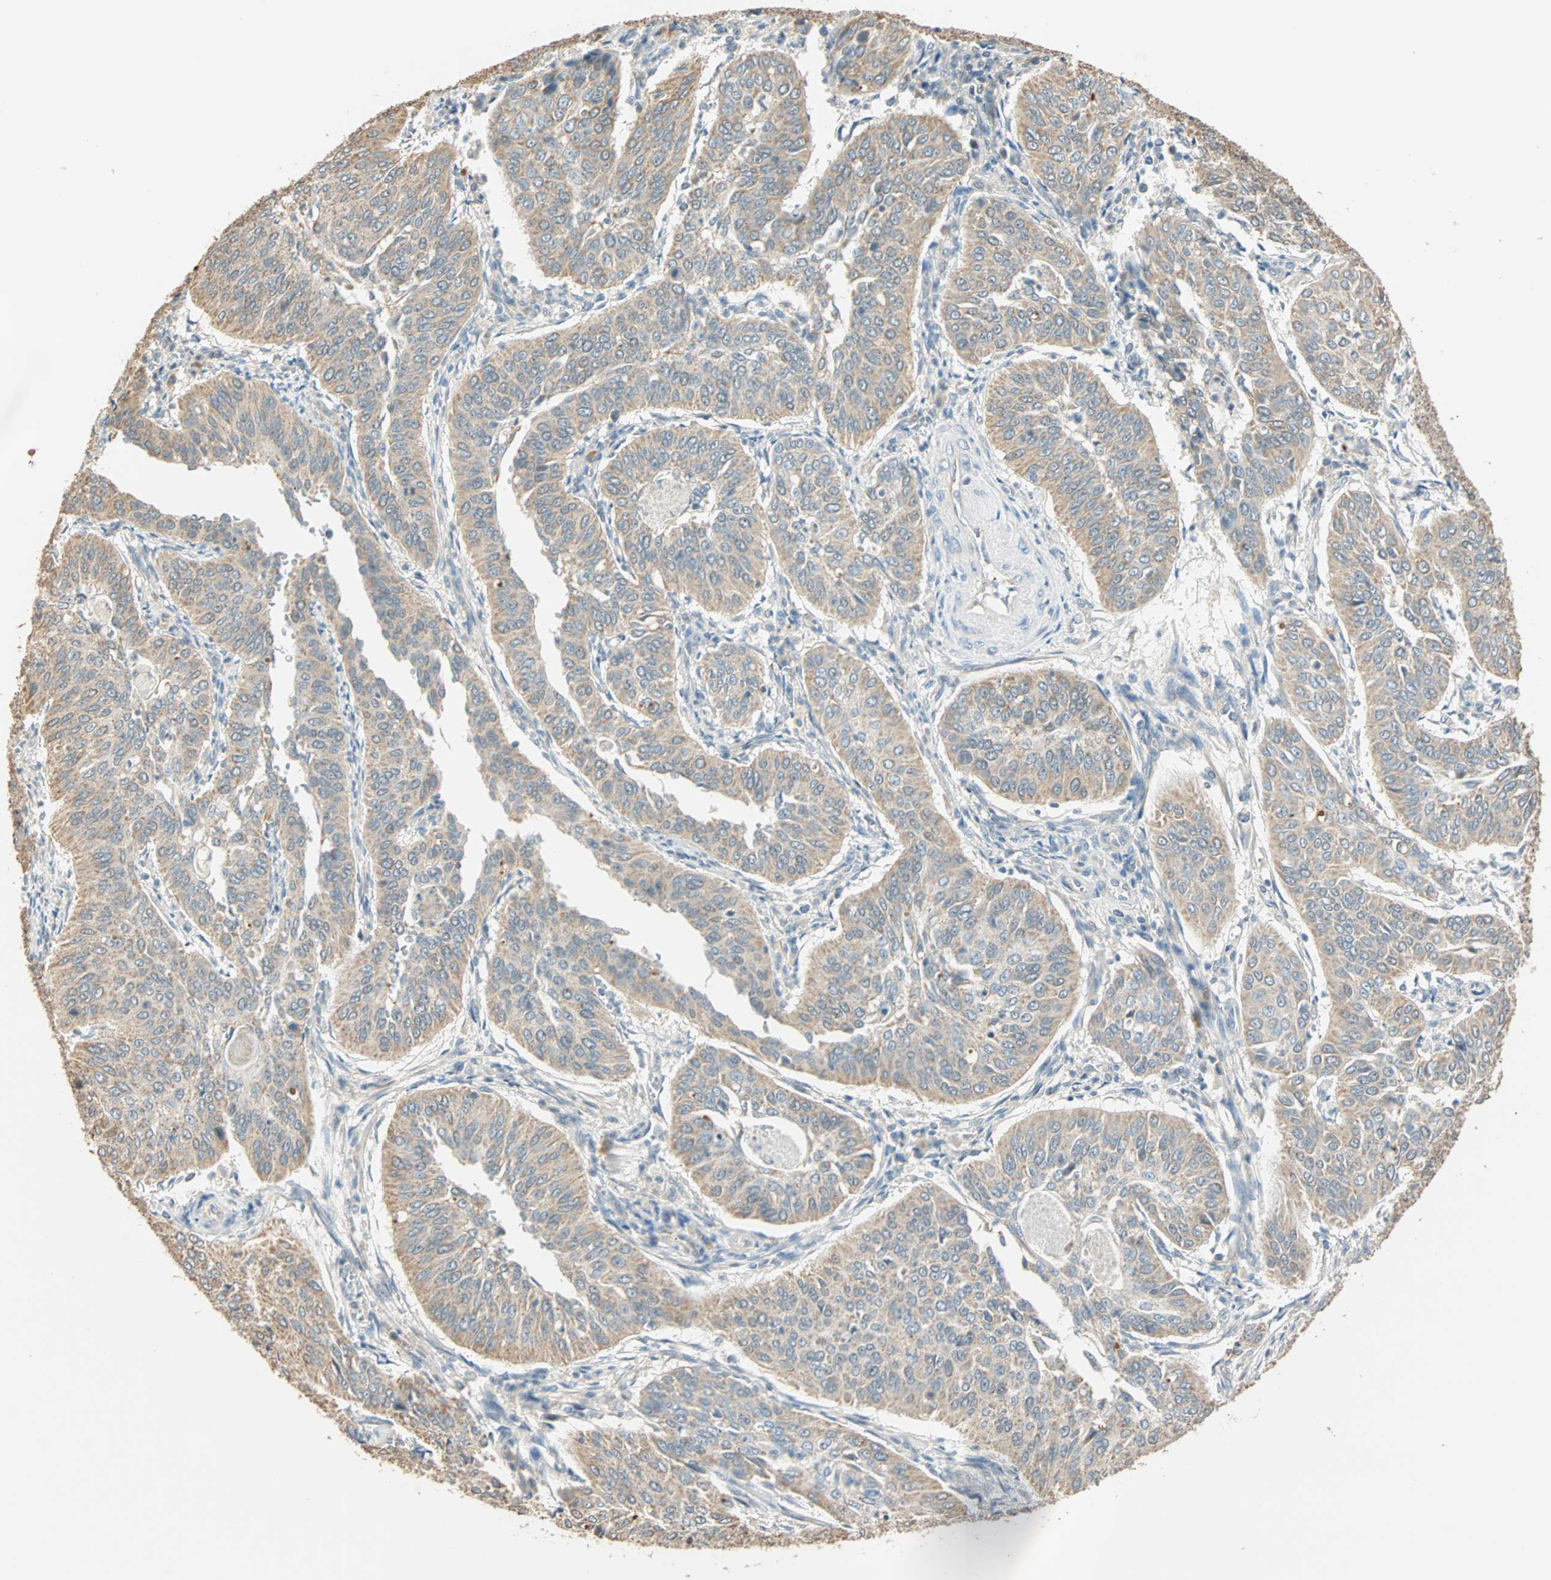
{"staining": {"intensity": "weak", "quantity": ">75%", "location": "cytoplasmic/membranous"}, "tissue": "cervical cancer", "cell_type": "Tumor cells", "image_type": "cancer", "snomed": [{"axis": "morphology", "description": "Normal tissue, NOS"}, {"axis": "morphology", "description": "Squamous cell carcinoma, NOS"}, {"axis": "topography", "description": "Cervix"}], "caption": "Squamous cell carcinoma (cervical) tissue reveals weak cytoplasmic/membranous staining in approximately >75% of tumor cells, visualized by immunohistochemistry. (DAB = brown stain, brightfield microscopy at high magnification).", "gene": "RAD18", "patient": {"sex": "female", "age": 39}}